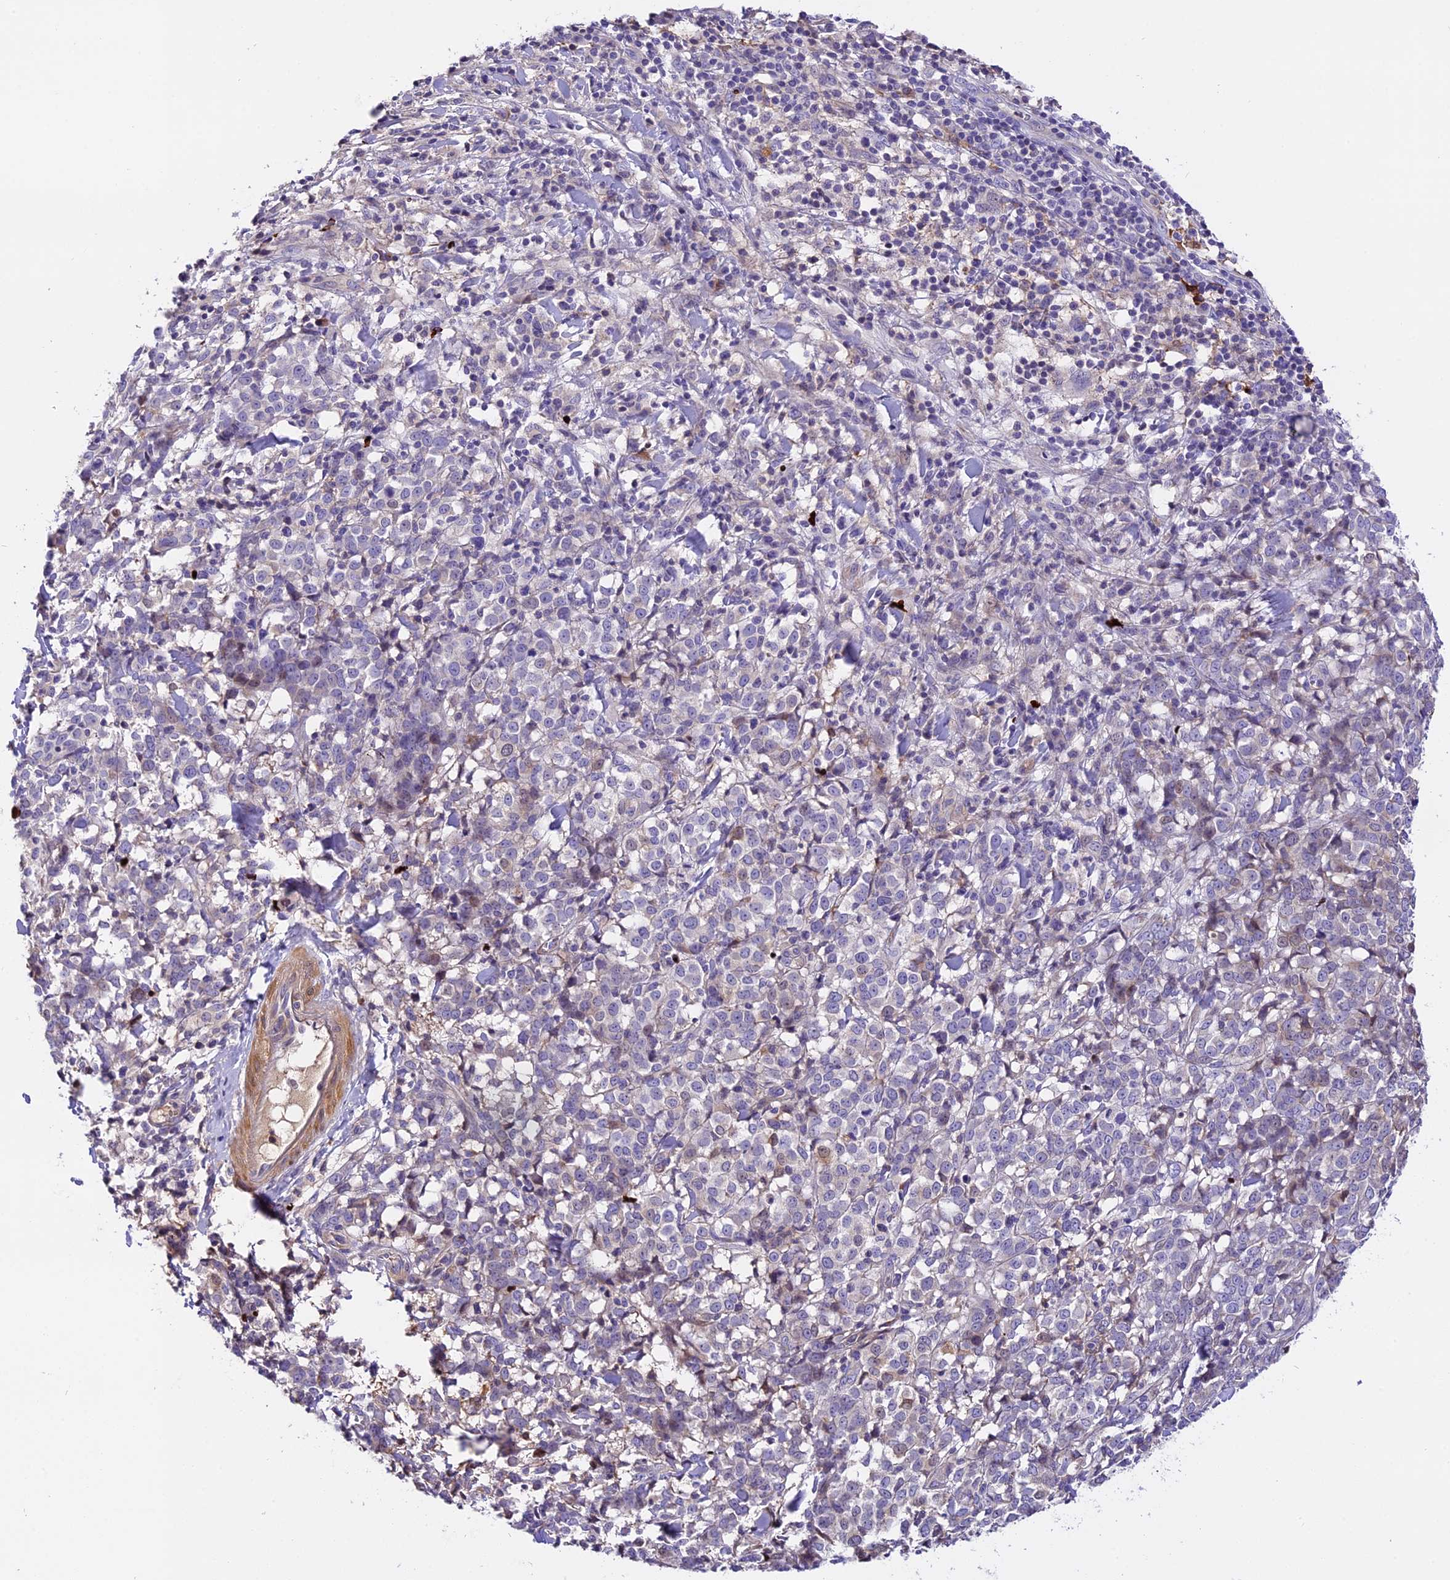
{"staining": {"intensity": "negative", "quantity": "none", "location": "none"}, "tissue": "melanoma", "cell_type": "Tumor cells", "image_type": "cancer", "snomed": [{"axis": "morphology", "description": "Malignant melanoma, NOS"}, {"axis": "topography", "description": "Skin"}], "caption": "Immunohistochemistry of melanoma displays no expression in tumor cells. Nuclei are stained in blue.", "gene": "MAP3K7CL", "patient": {"sex": "female", "age": 72}}